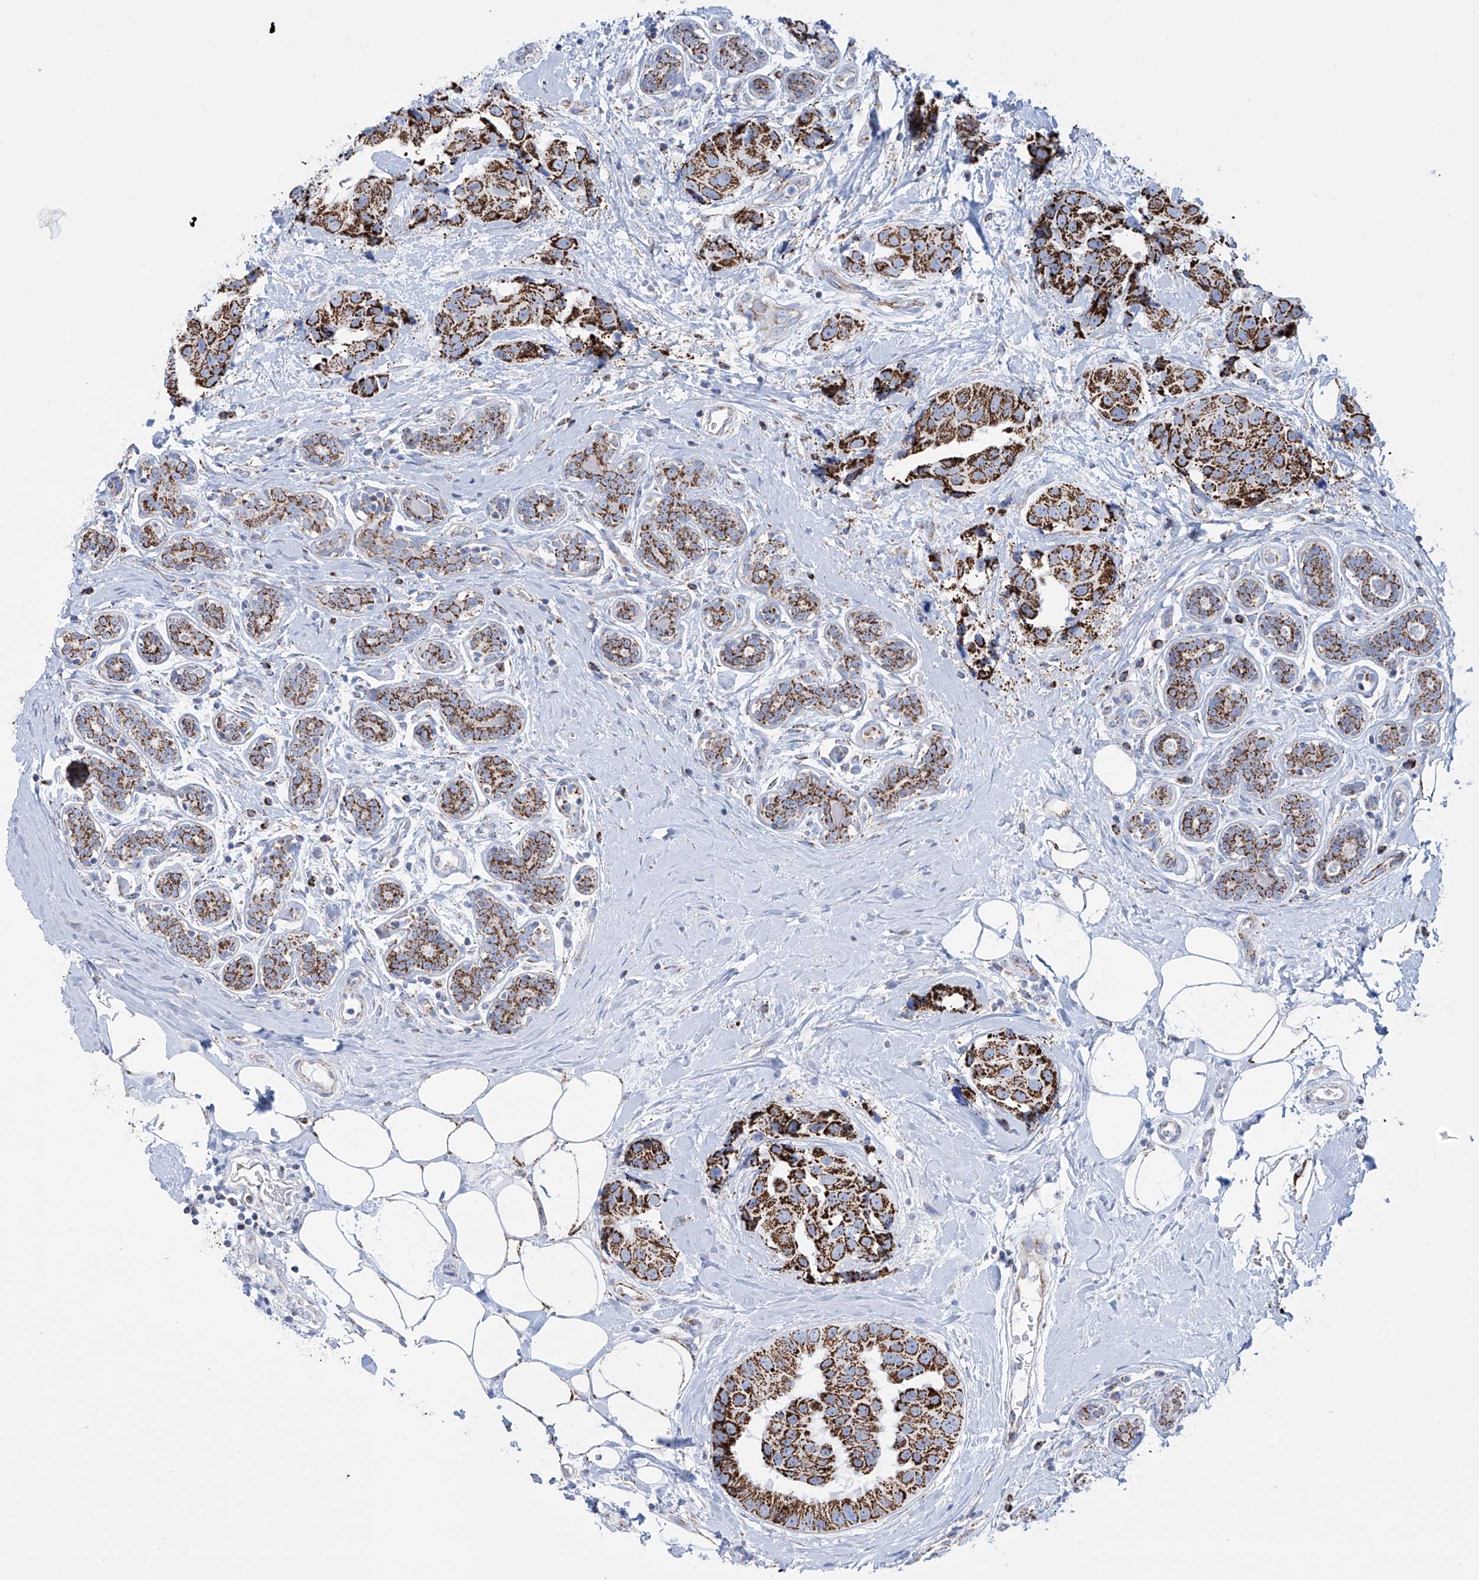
{"staining": {"intensity": "strong", "quantity": ">75%", "location": "cytoplasmic/membranous"}, "tissue": "breast cancer", "cell_type": "Tumor cells", "image_type": "cancer", "snomed": [{"axis": "morphology", "description": "Normal tissue, NOS"}, {"axis": "morphology", "description": "Duct carcinoma"}, {"axis": "topography", "description": "Breast"}], "caption": "Breast invasive ductal carcinoma tissue exhibits strong cytoplasmic/membranous staining in approximately >75% of tumor cells, visualized by immunohistochemistry. (DAB IHC with brightfield microscopy, high magnification).", "gene": "ALDH6A1", "patient": {"sex": "female", "age": 39}}